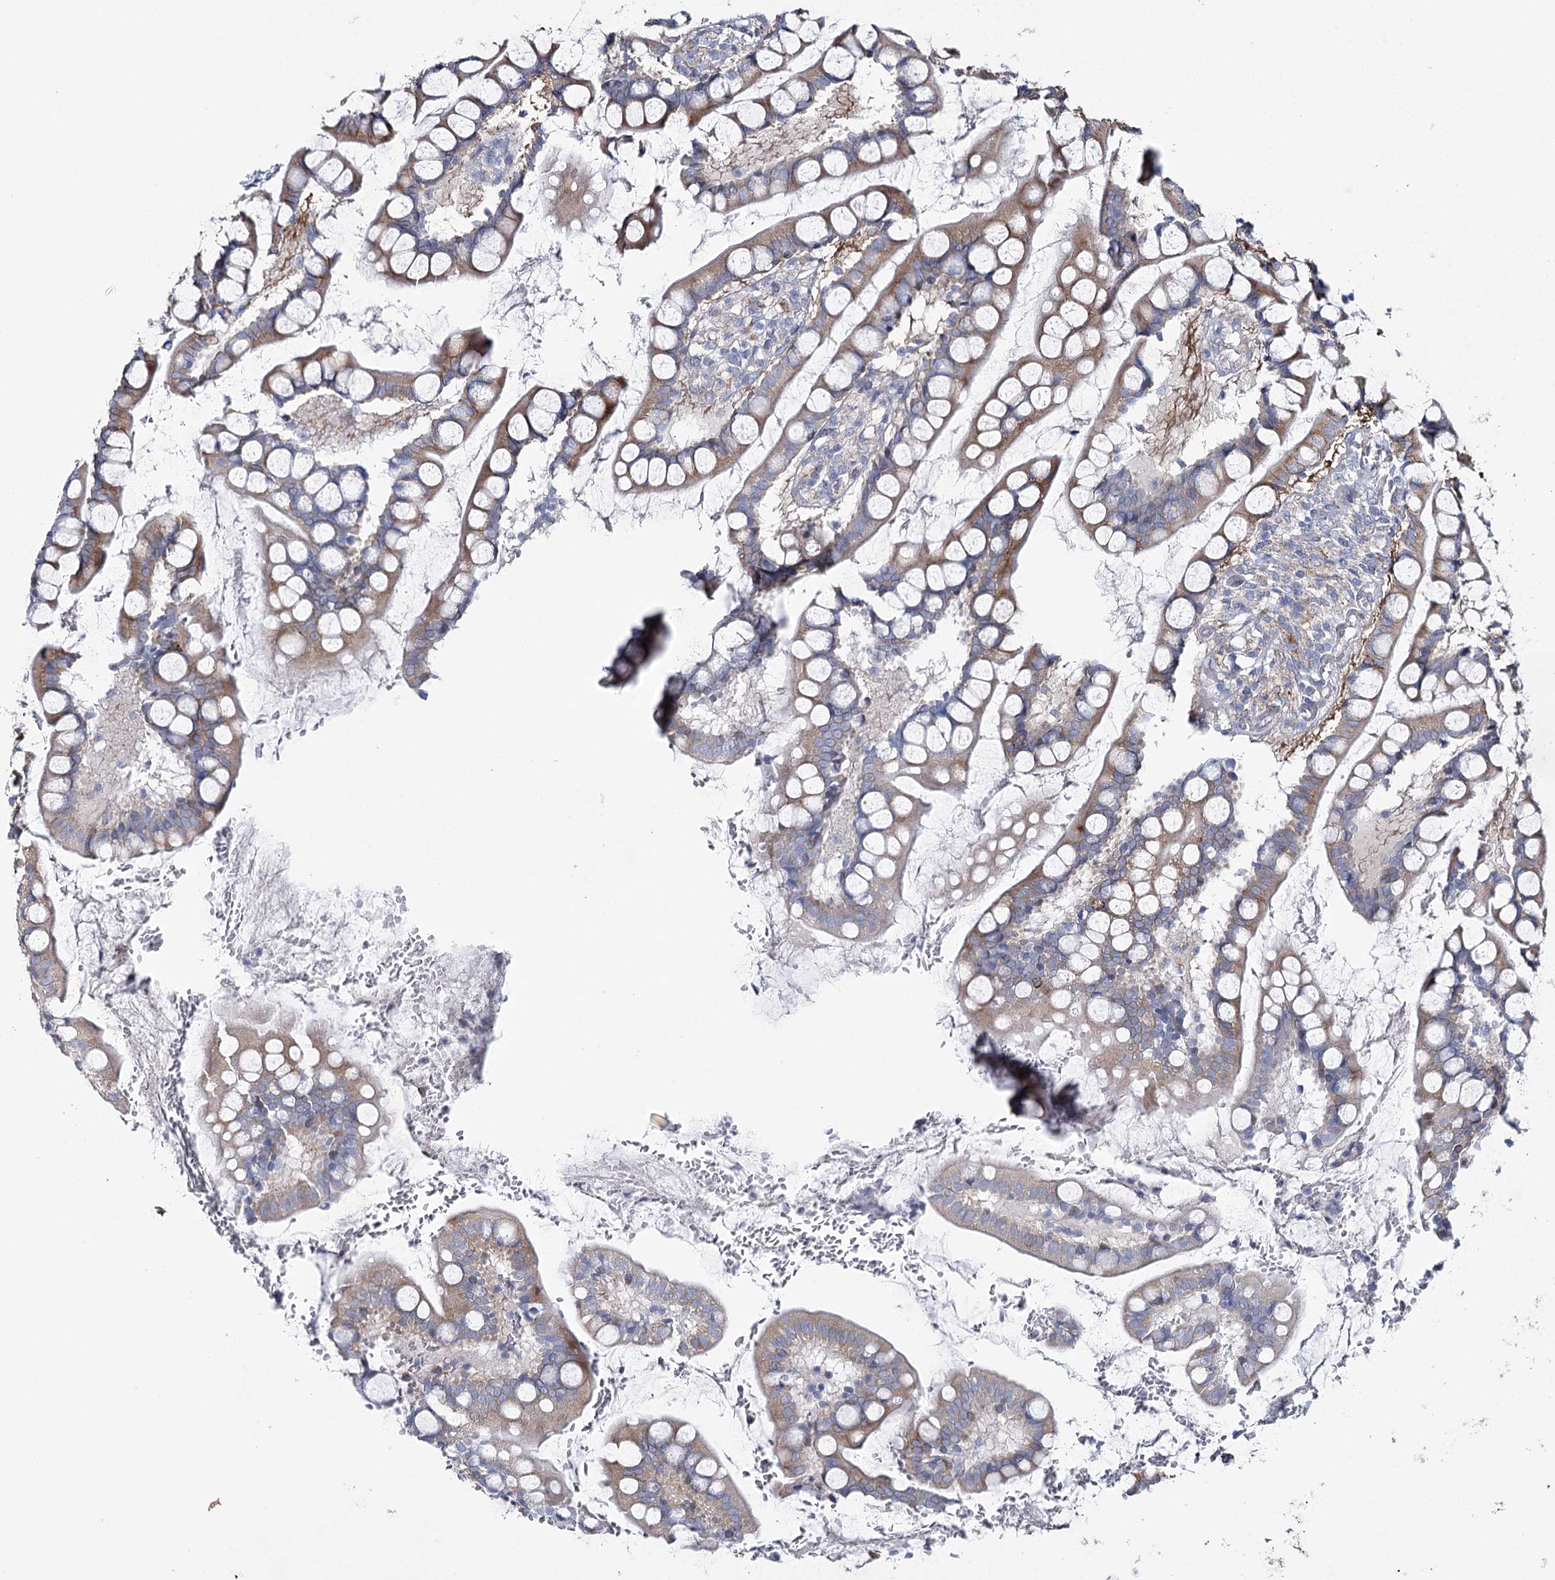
{"staining": {"intensity": "strong", "quantity": "25%-75%", "location": "cytoplasmic/membranous"}, "tissue": "small intestine", "cell_type": "Glandular cells", "image_type": "normal", "snomed": [{"axis": "morphology", "description": "Normal tissue, NOS"}, {"axis": "topography", "description": "Small intestine"}], "caption": "Normal small intestine was stained to show a protein in brown. There is high levels of strong cytoplasmic/membranous expression in approximately 25%-75% of glandular cells. (DAB IHC with brightfield microscopy, high magnification).", "gene": "THUMPD3", "patient": {"sex": "male", "age": 52}}